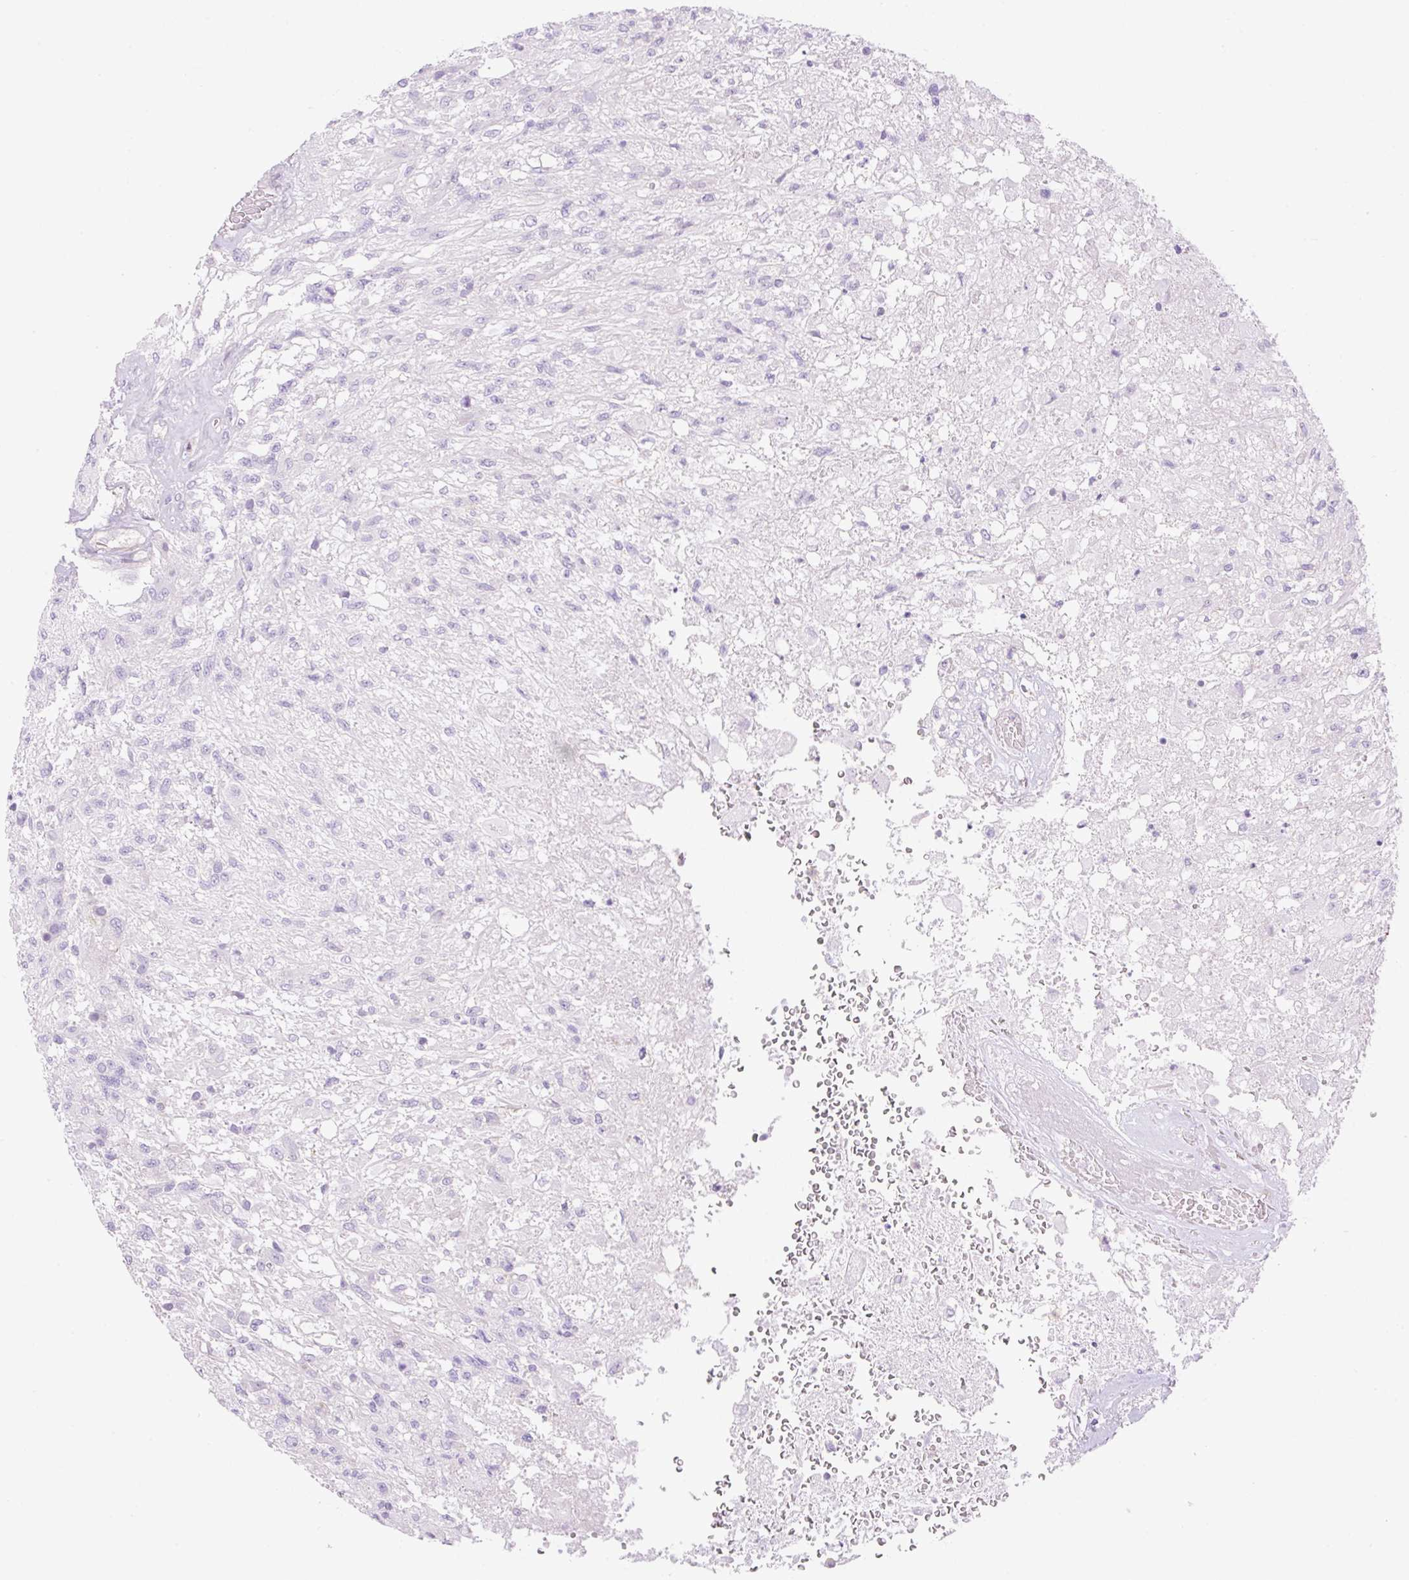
{"staining": {"intensity": "negative", "quantity": "none", "location": "none"}, "tissue": "glioma", "cell_type": "Tumor cells", "image_type": "cancer", "snomed": [{"axis": "morphology", "description": "Glioma, malignant, High grade"}, {"axis": "topography", "description": "Brain"}], "caption": "Immunohistochemical staining of glioma displays no significant positivity in tumor cells. The staining is performed using DAB (3,3'-diaminobenzidine) brown chromogen with nuclei counter-stained in using hematoxylin.", "gene": "EHD3", "patient": {"sex": "male", "age": 56}}